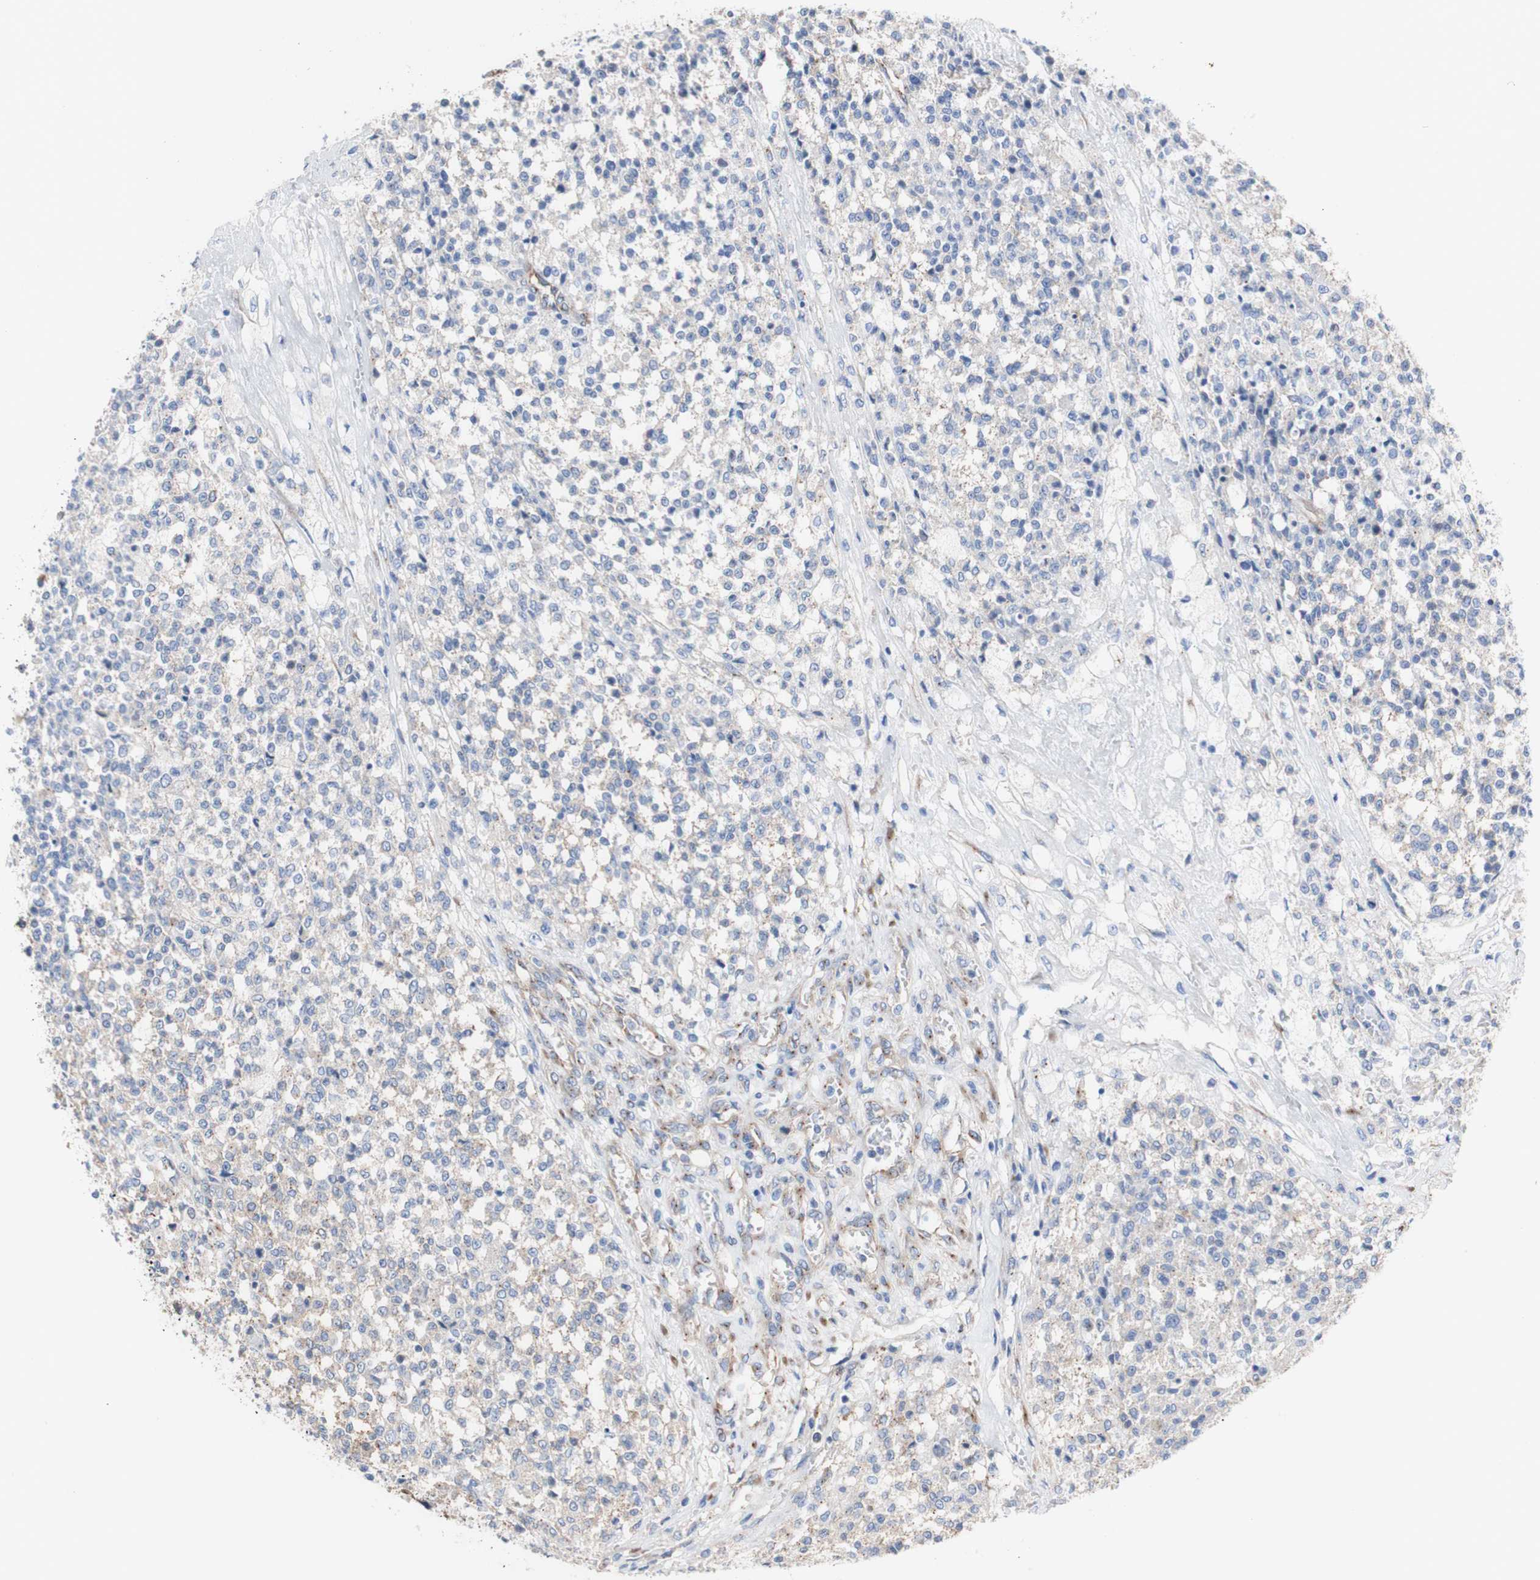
{"staining": {"intensity": "weak", "quantity": ">75%", "location": "cytoplasmic/membranous"}, "tissue": "testis cancer", "cell_type": "Tumor cells", "image_type": "cancer", "snomed": [{"axis": "morphology", "description": "Seminoma, NOS"}, {"axis": "topography", "description": "Testis"}], "caption": "This photomicrograph exhibits immunohistochemistry (IHC) staining of testis cancer, with low weak cytoplasmic/membranous positivity in about >75% of tumor cells.", "gene": "LRIG3", "patient": {"sex": "male", "age": 59}}